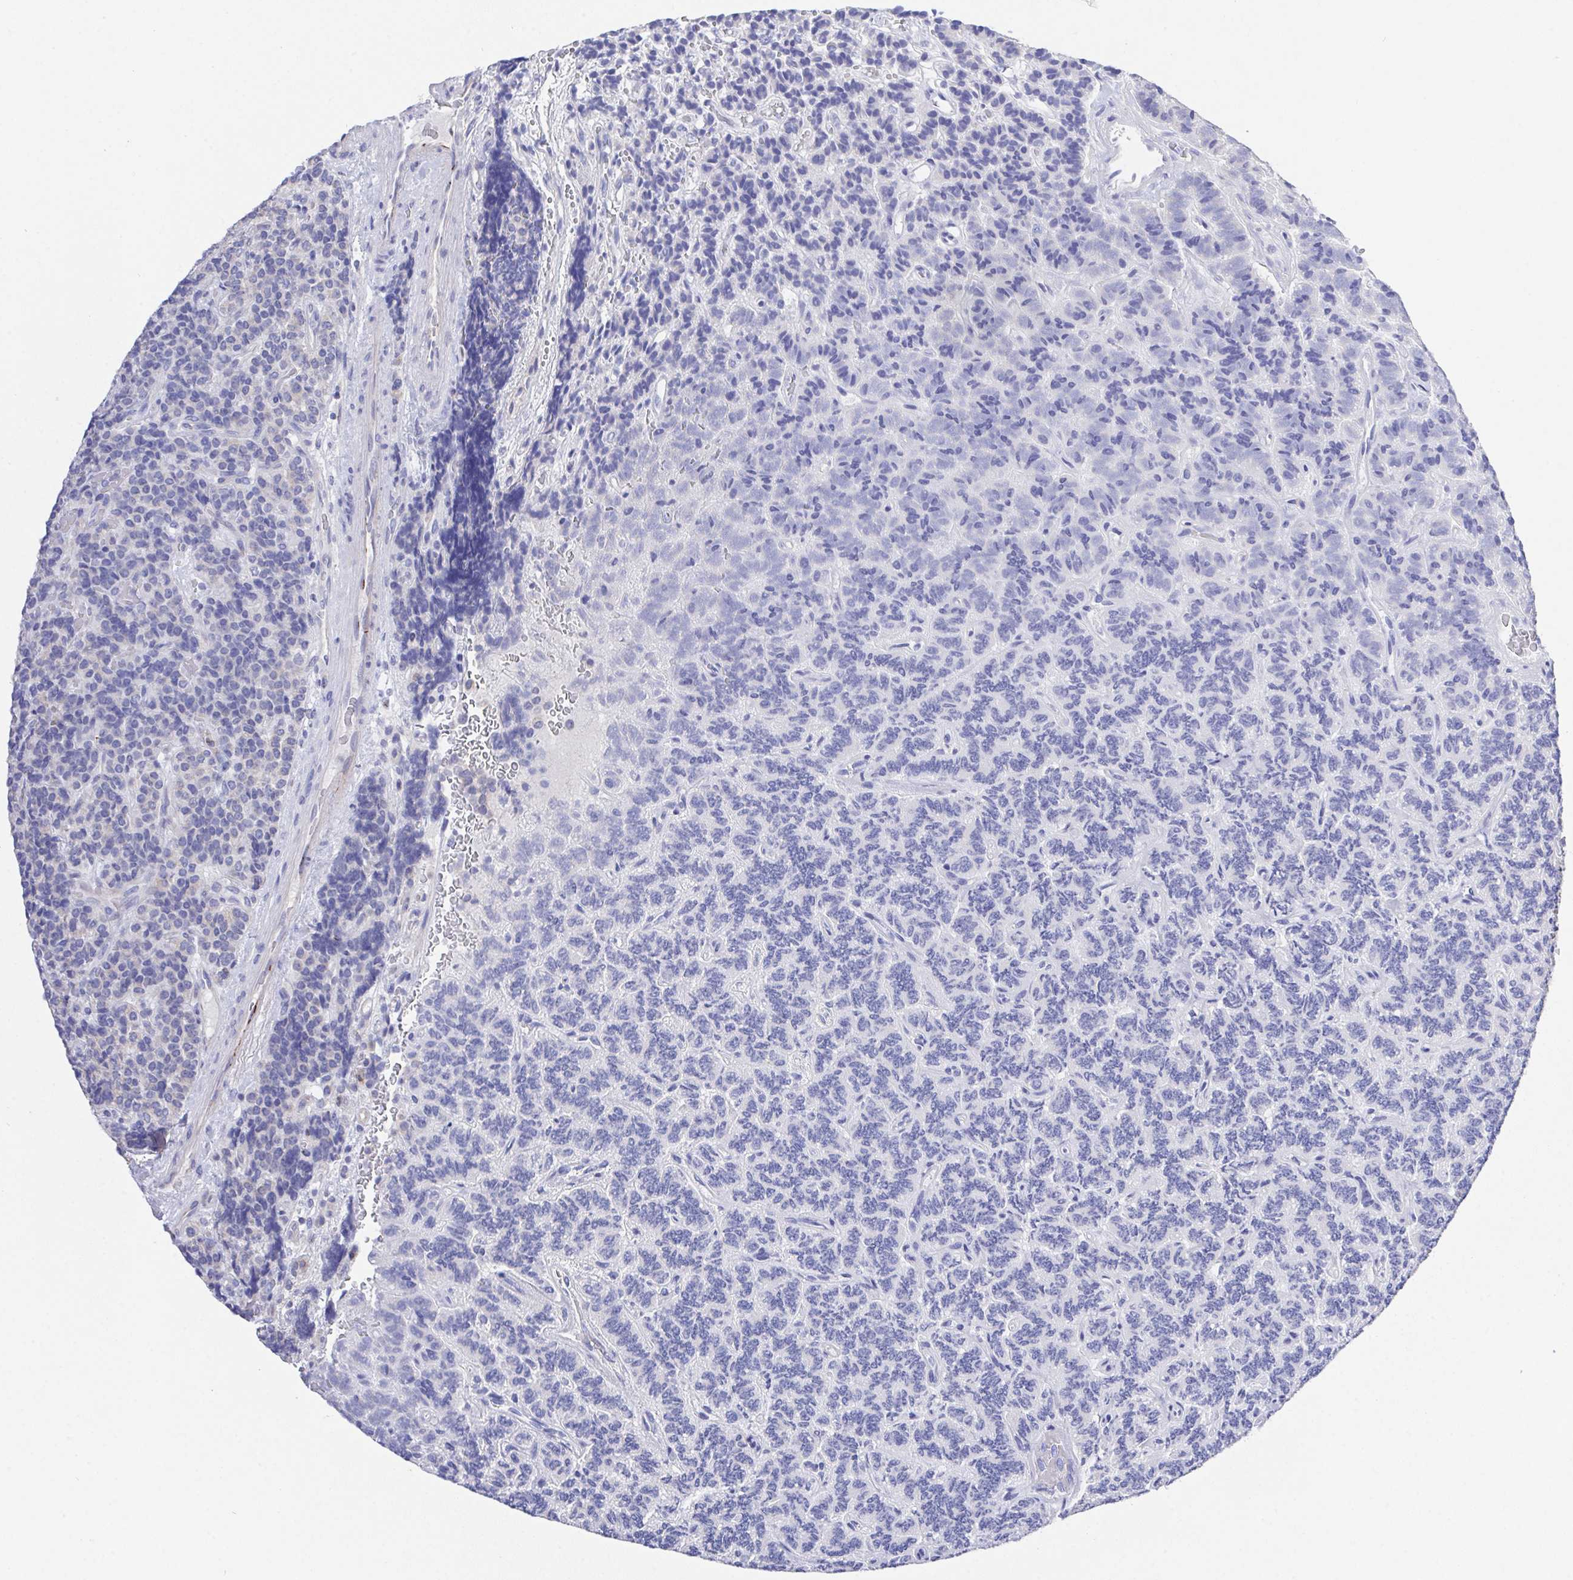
{"staining": {"intensity": "negative", "quantity": "none", "location": "none"}, "tissue": "carcinoid", "cell_type": "Tumor cells", "image_type": "cancer", "snomed": [{"axis": "morphology", "description": "Carcinoid, malignant, NOS"}, {"axis": "topography", "description": "Pancreas"}], "caption": "Malignant carcinoid stained for a protein using immunohistochemistry demonstrates no positivity tumor cells.", "gene": "PRG3", "patient": {"sex": "male", "age": 36}}